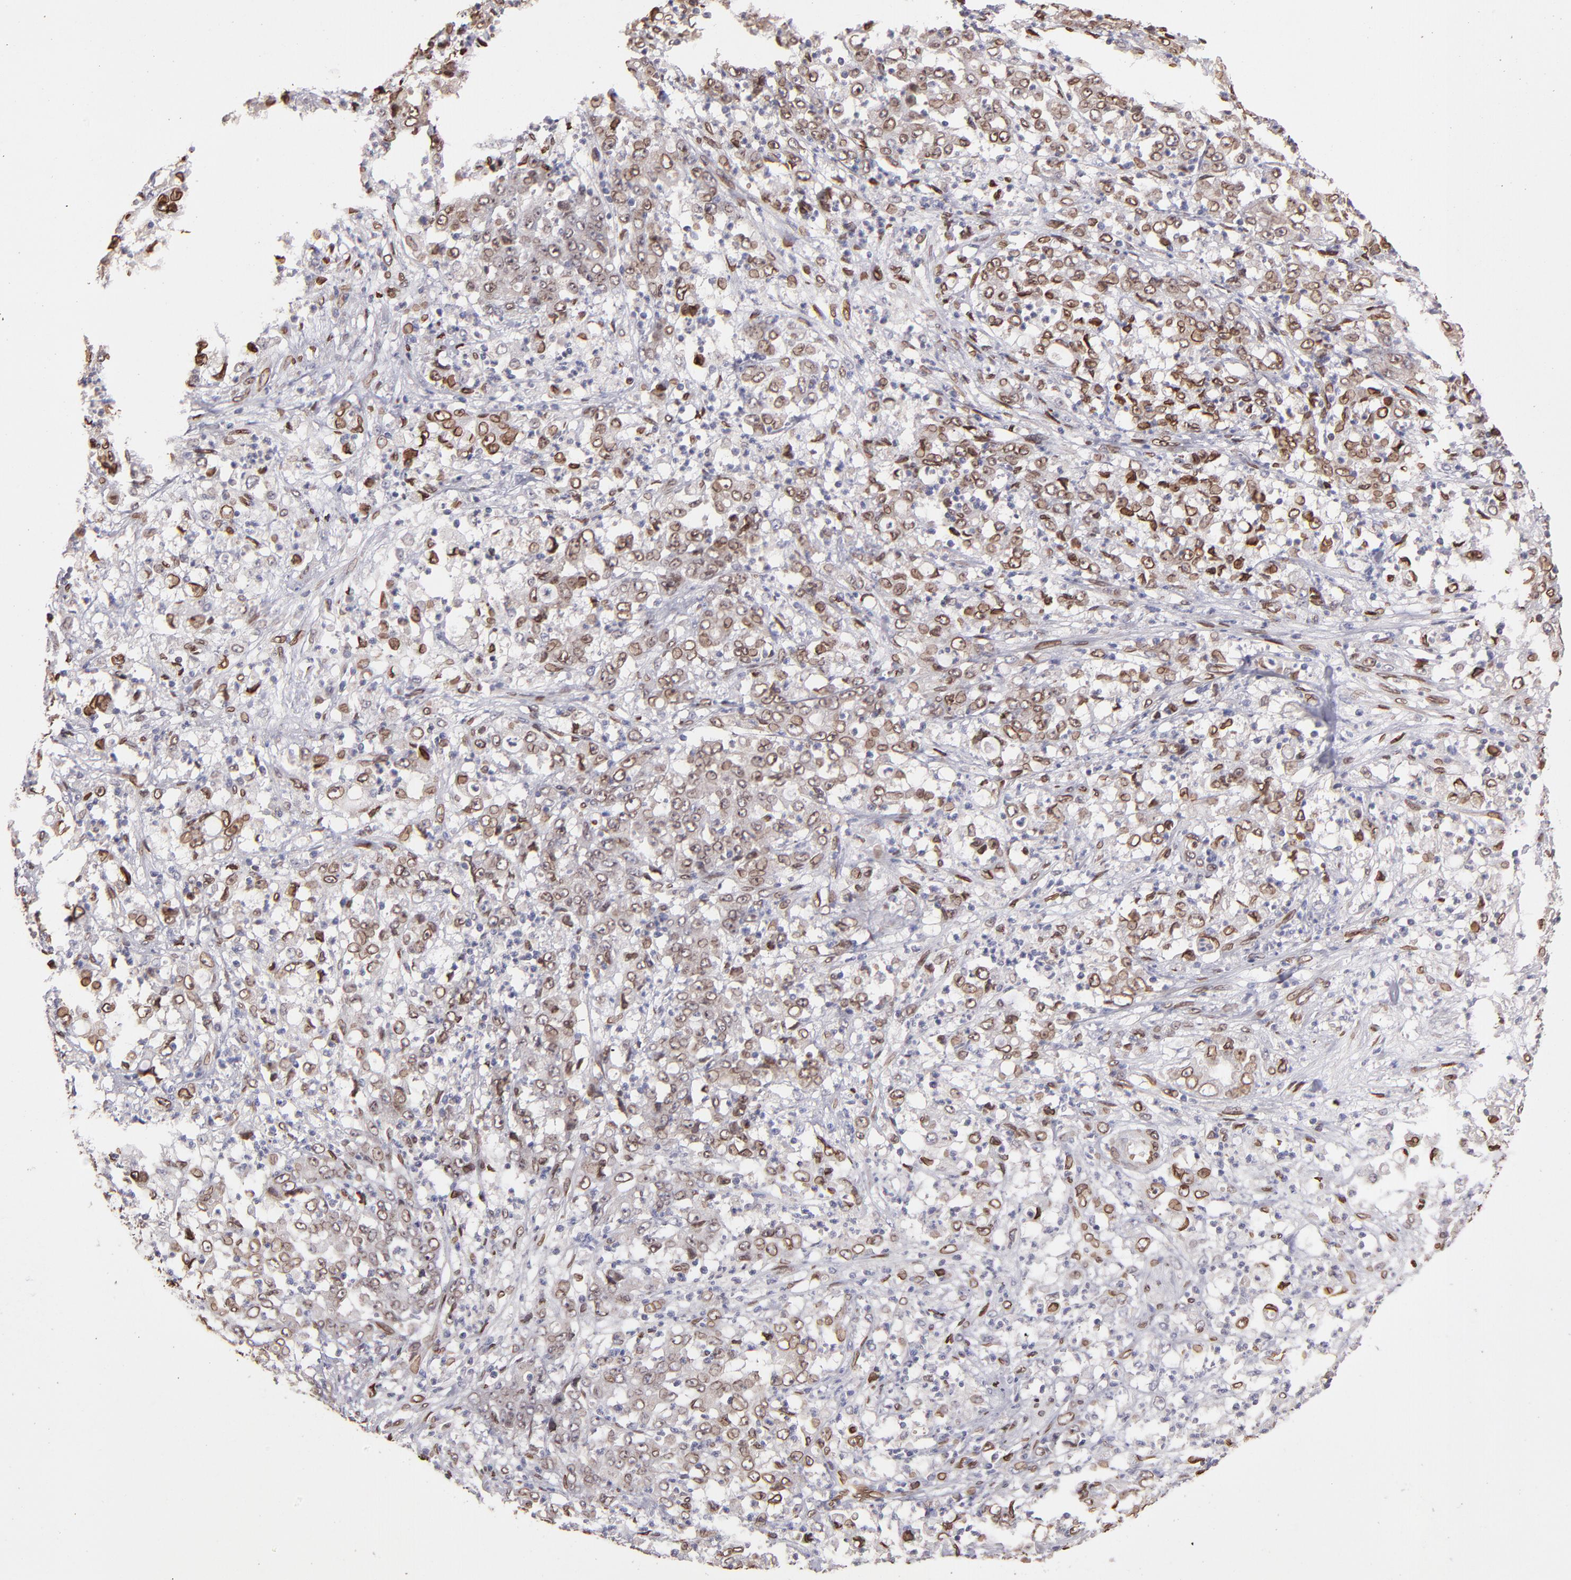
{"staining": {"intensity": "moderate", "quantity": ">75%", "location": "cytoplasmic/membranous,nuclear"}, "tissue": "stomach cancer", "cell_type": "Tumor cells", "image_type": "cancer", "snomed": [{"axis": "morphology", "description": "Adenocarcinoma, NOS"}, {"axis": "topography", "description": "Stomach, lower"}], "caption": "Moderate cytoplasmic/membranous and nuclear staining is present in about >75% of tumor cells in stomach adenocarcinoma.", "gene": "PUM3", "patient": {"sex": "female", "age": 71}}